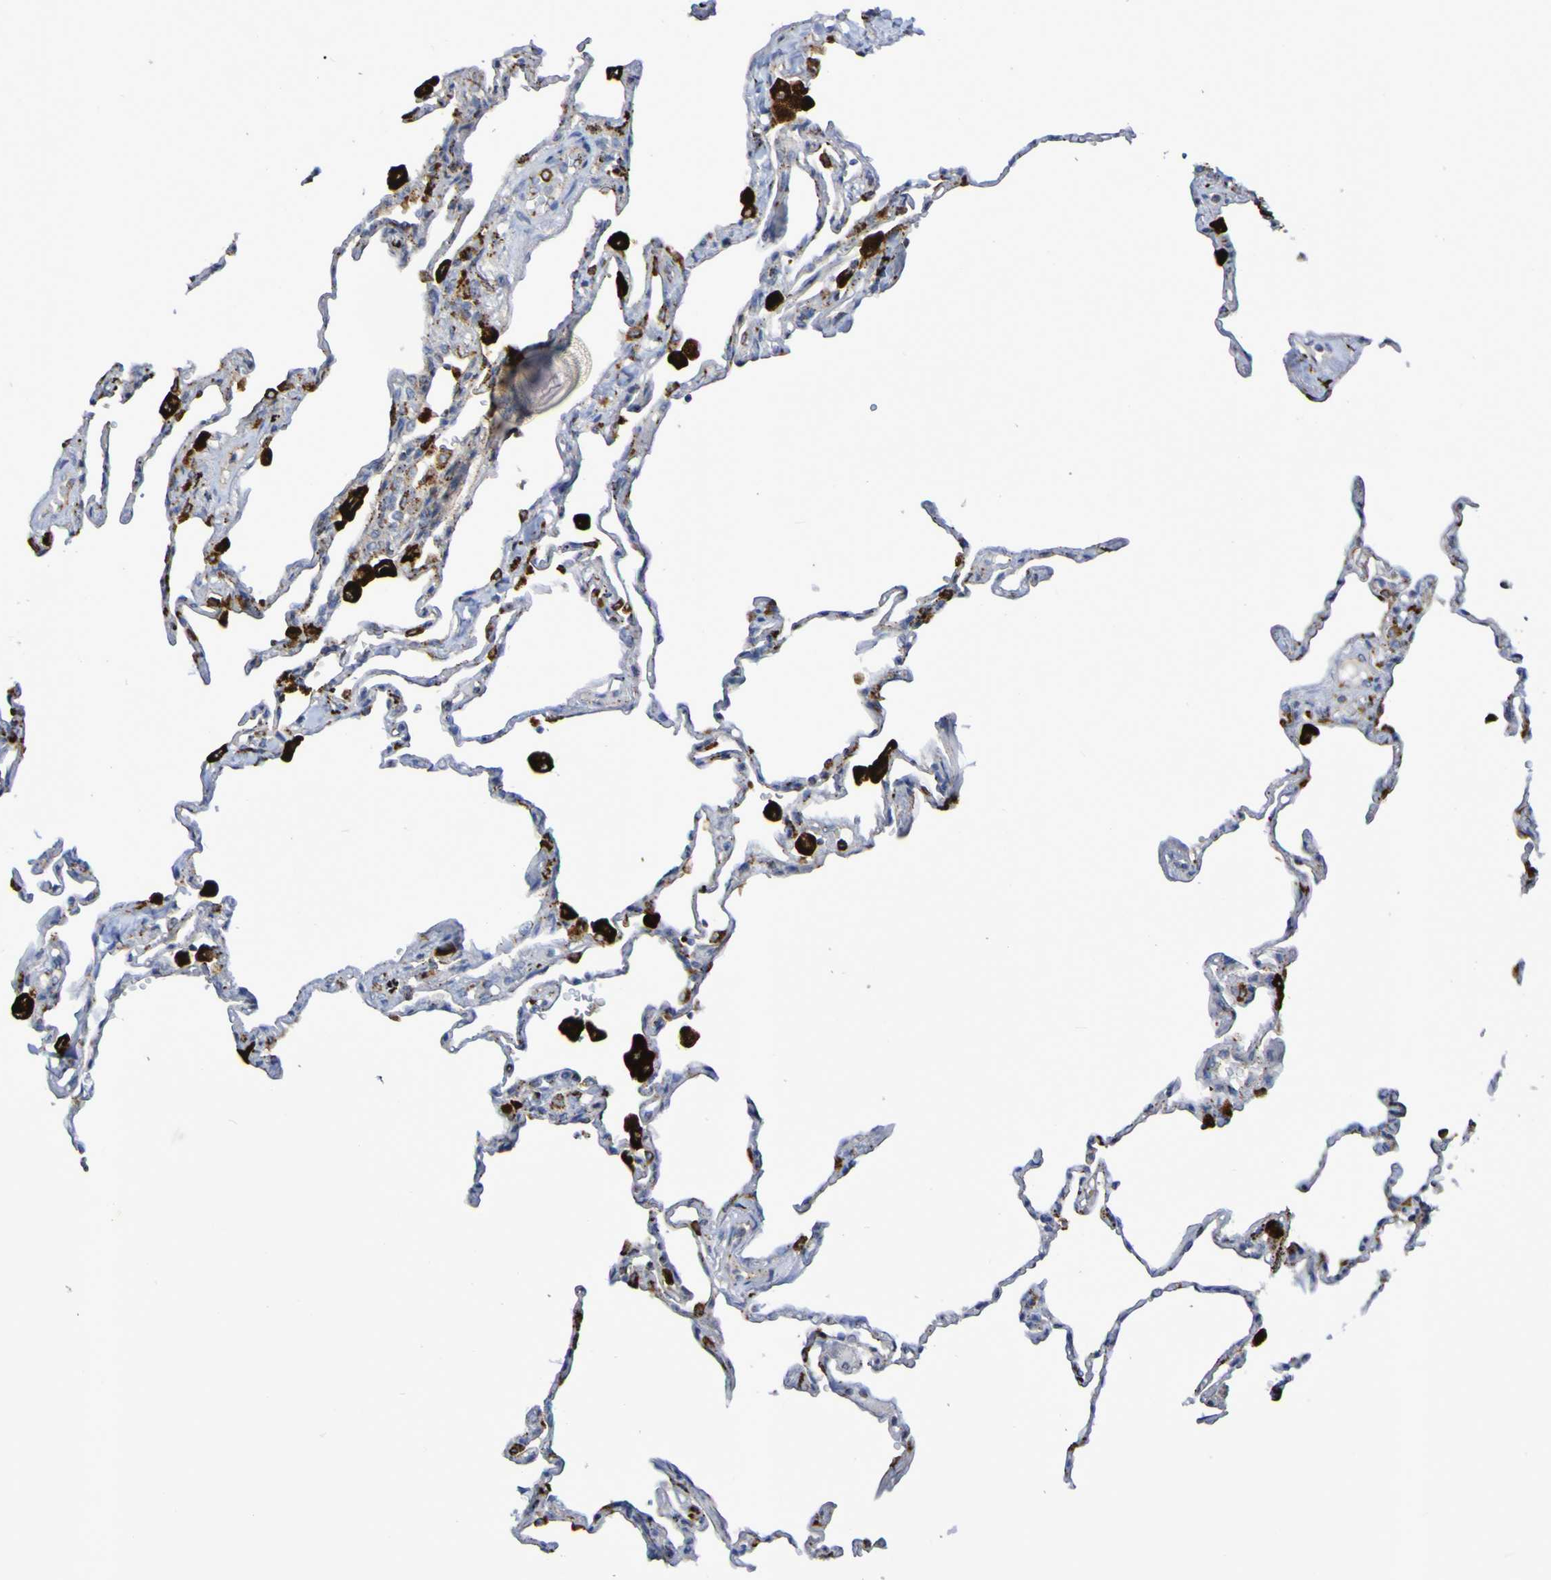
{"staining": {"intensity": "moderate", "quantity": "<25%", "location": "cytoplasmic/membranous"}, "tissue": "lung", "cell_type": "Alveolar cells", "image_type": "normal", "snomed": [{"axis": "morphology", "description": "Normal tissue, NOS"}, {"axis": "topography", "description": "Lung"}], "caption": "Immunohistochemical staining of benign lung displays moderate cytoplasmic/membranous protein positivity in about <25% of alveolar cells.", "gene": "TPH1", "patient": {"sex": "male", "age": 59}}